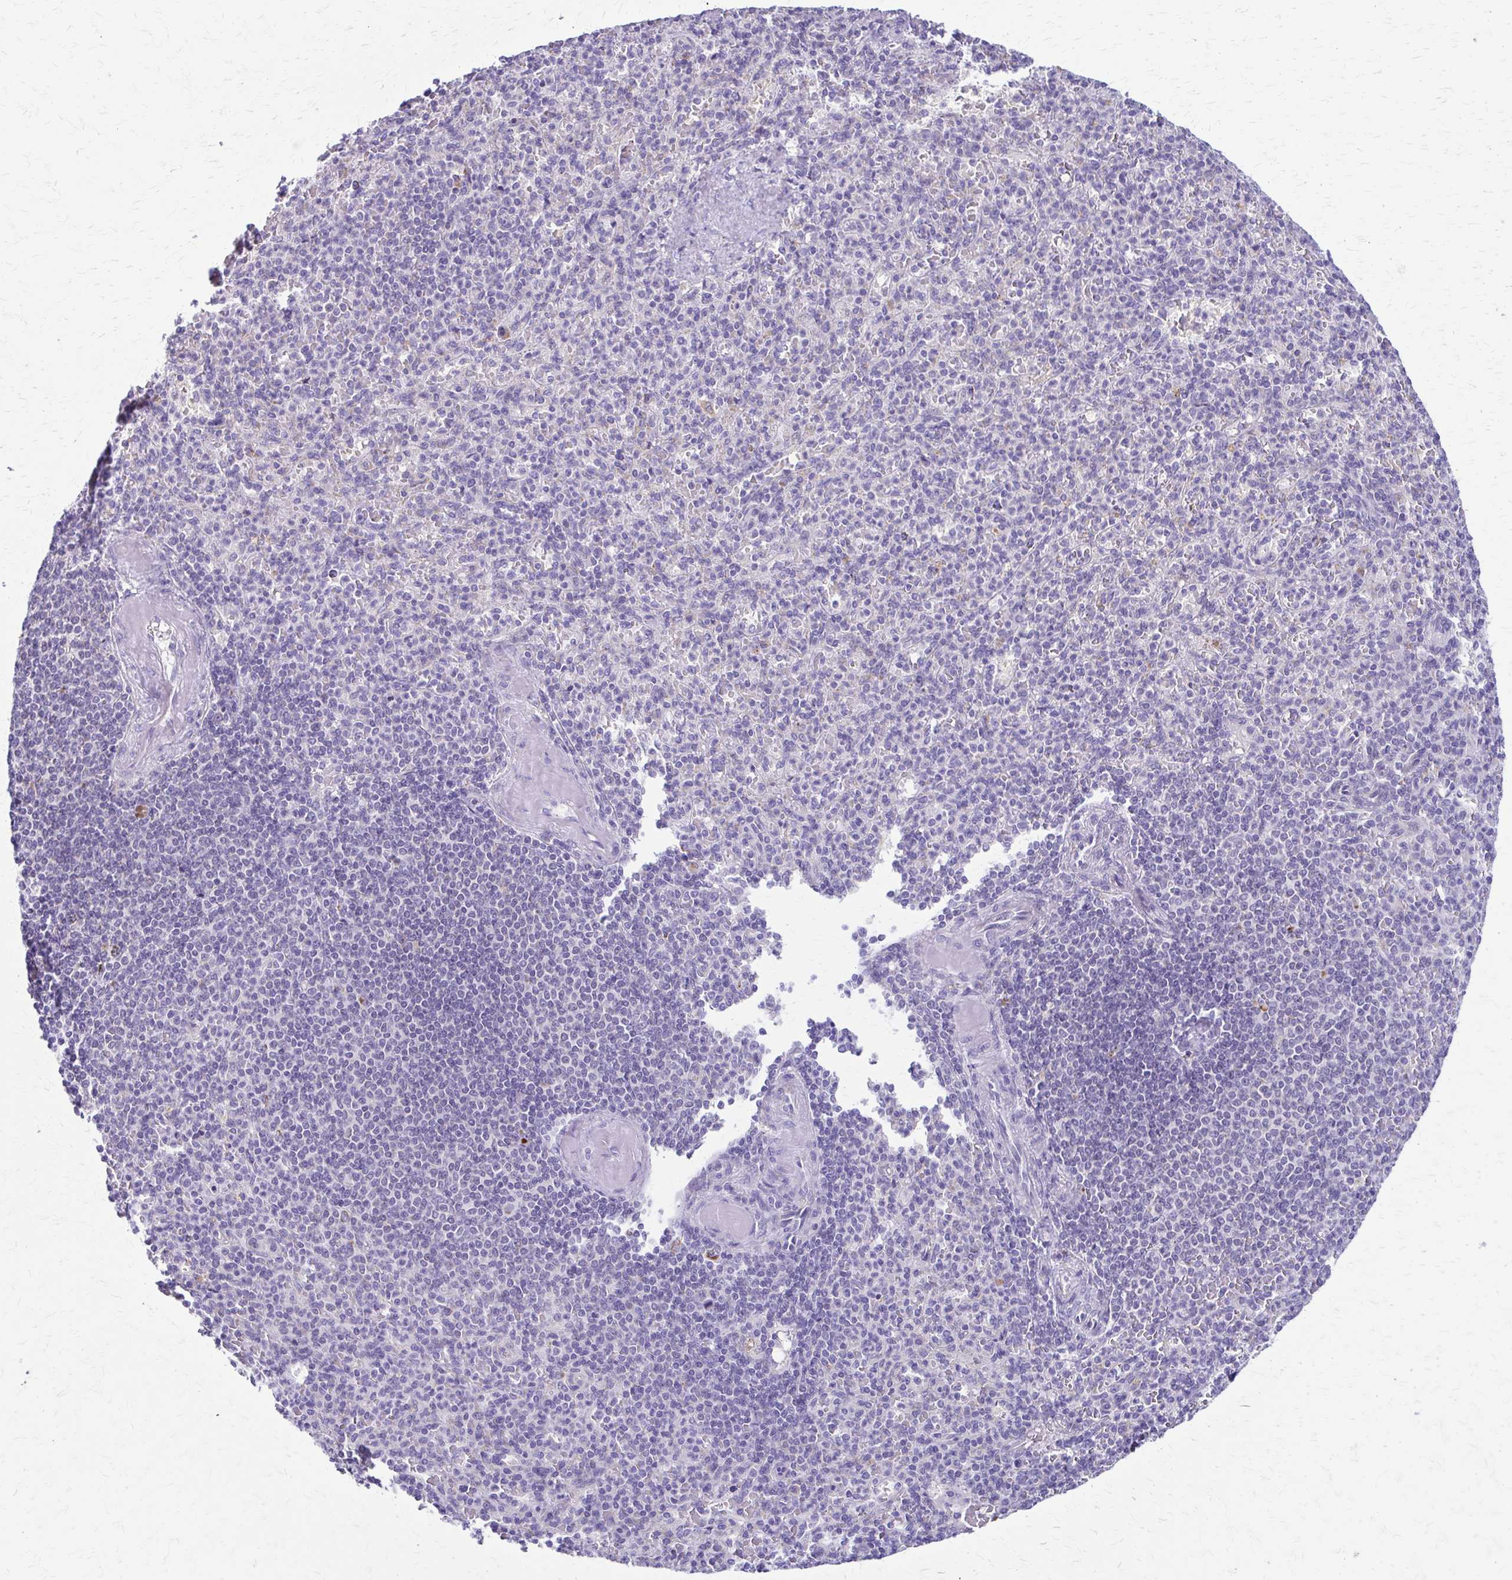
{"staining": {"intensity": "negative", "quantity": "none", "location": "none"}, "tissue": "spleen", "cell_type": "Cells in red pulp", "image_type": "normal", "snomed": [{"axis": "morphology", "description": "Normal tissue, NOS"}, {"axis": "topography", "description": "Spleen"}], "caption": "Image shows no protein positivity in cells in red pulp of benign spleen.", "gene": "SAMD13", "patient": {"sex": "female", "age": 74}}